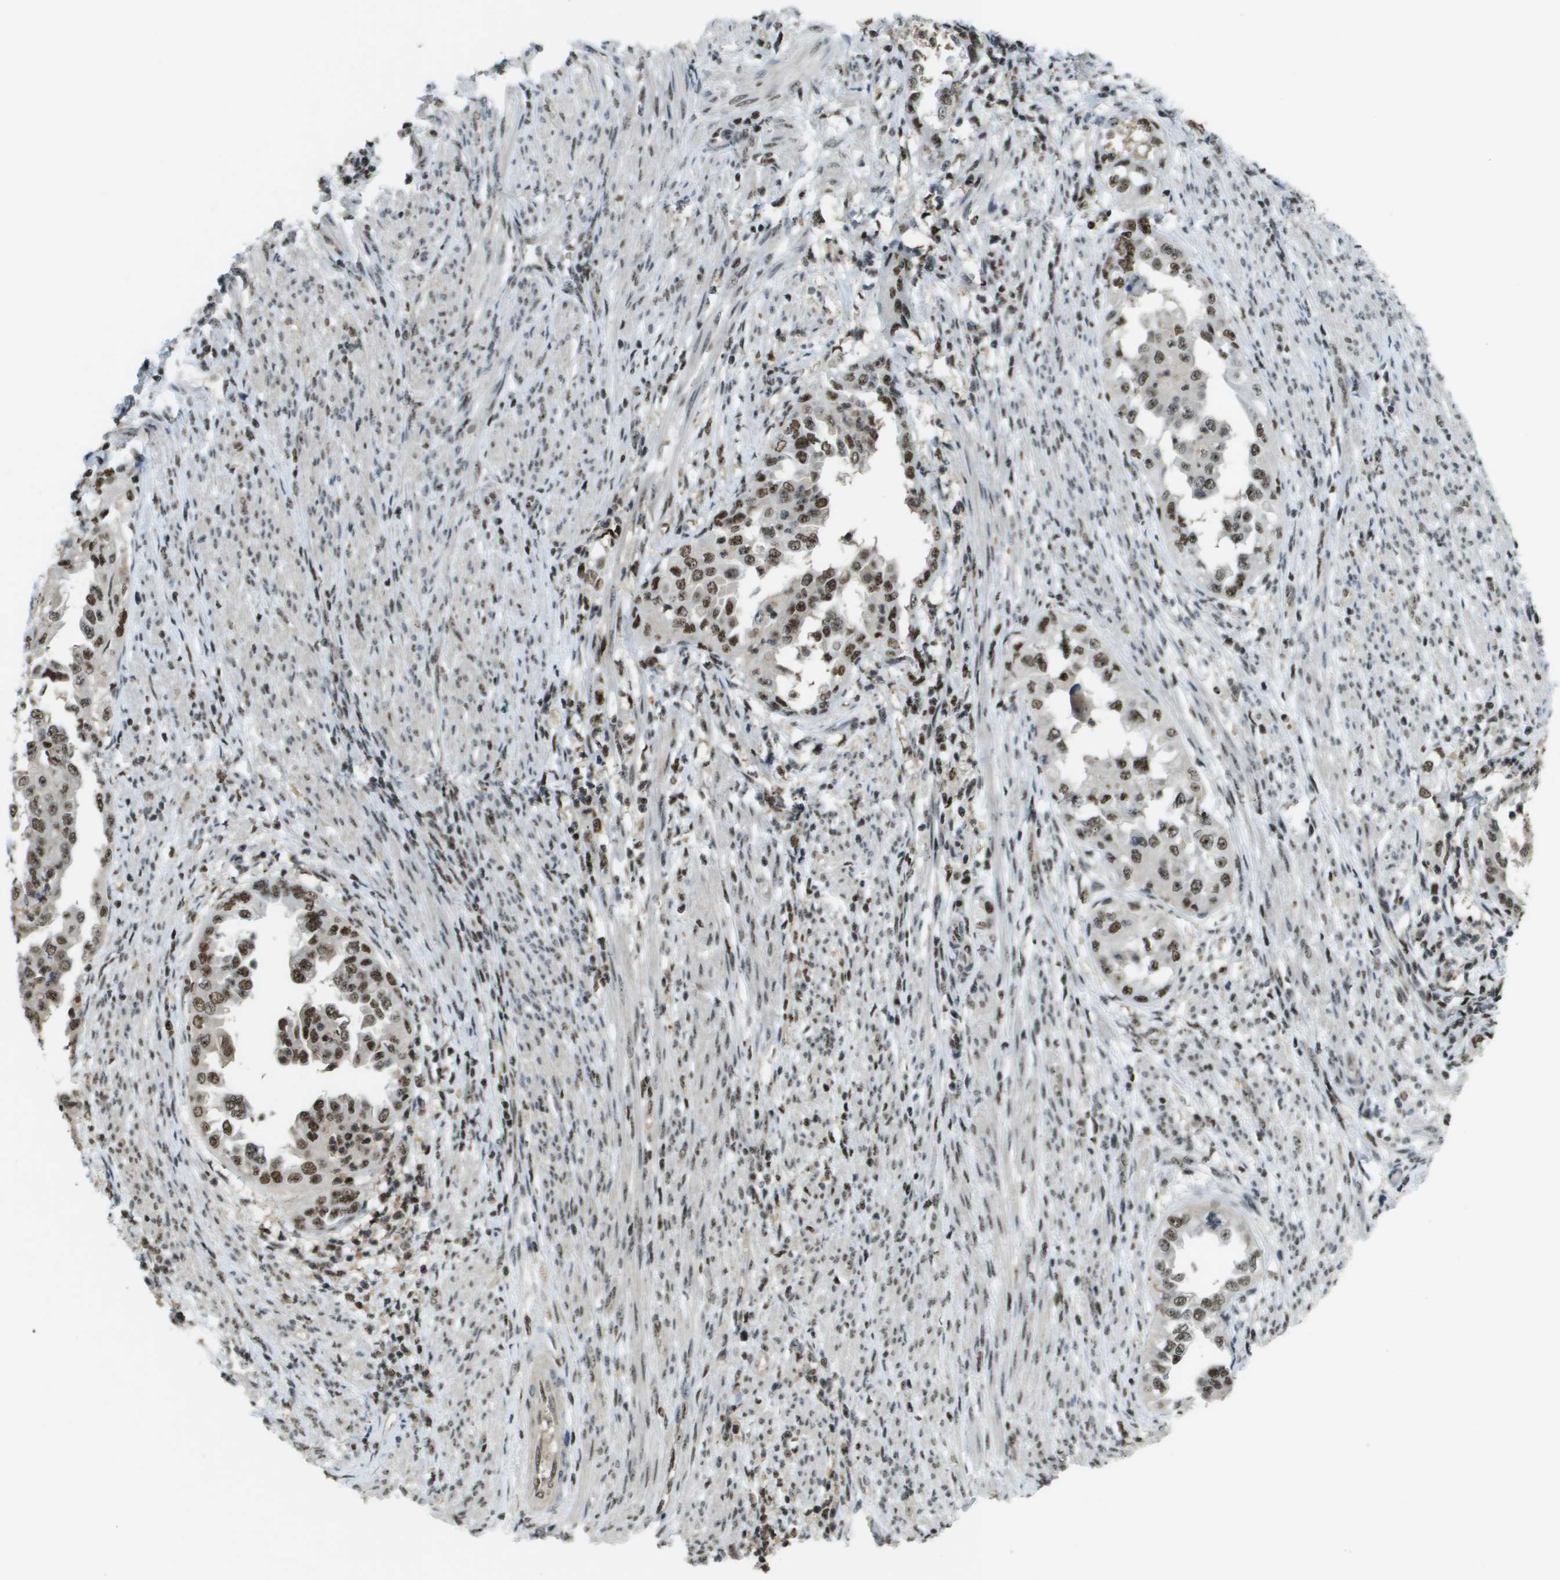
{"staining": {"intensity": "moderate", "quantity": ">75%", "location": "nuclear"}, "tissue": "endometrial cancer", "cell_type": "Tumor cells", "image_type": "cancer", "snomed": [{"axis": "morphology", "description": "Adenocarcinoma, NOS"}, {"axis": "topography", "description": "Endometrium"}], "caption": "A brown stain shows moderate nuclear staining of a protein in human adenocarcinoma (endometrial) tumor cells.", "gene": "SP100", "patient": {"sex": "female", "age": 85}}